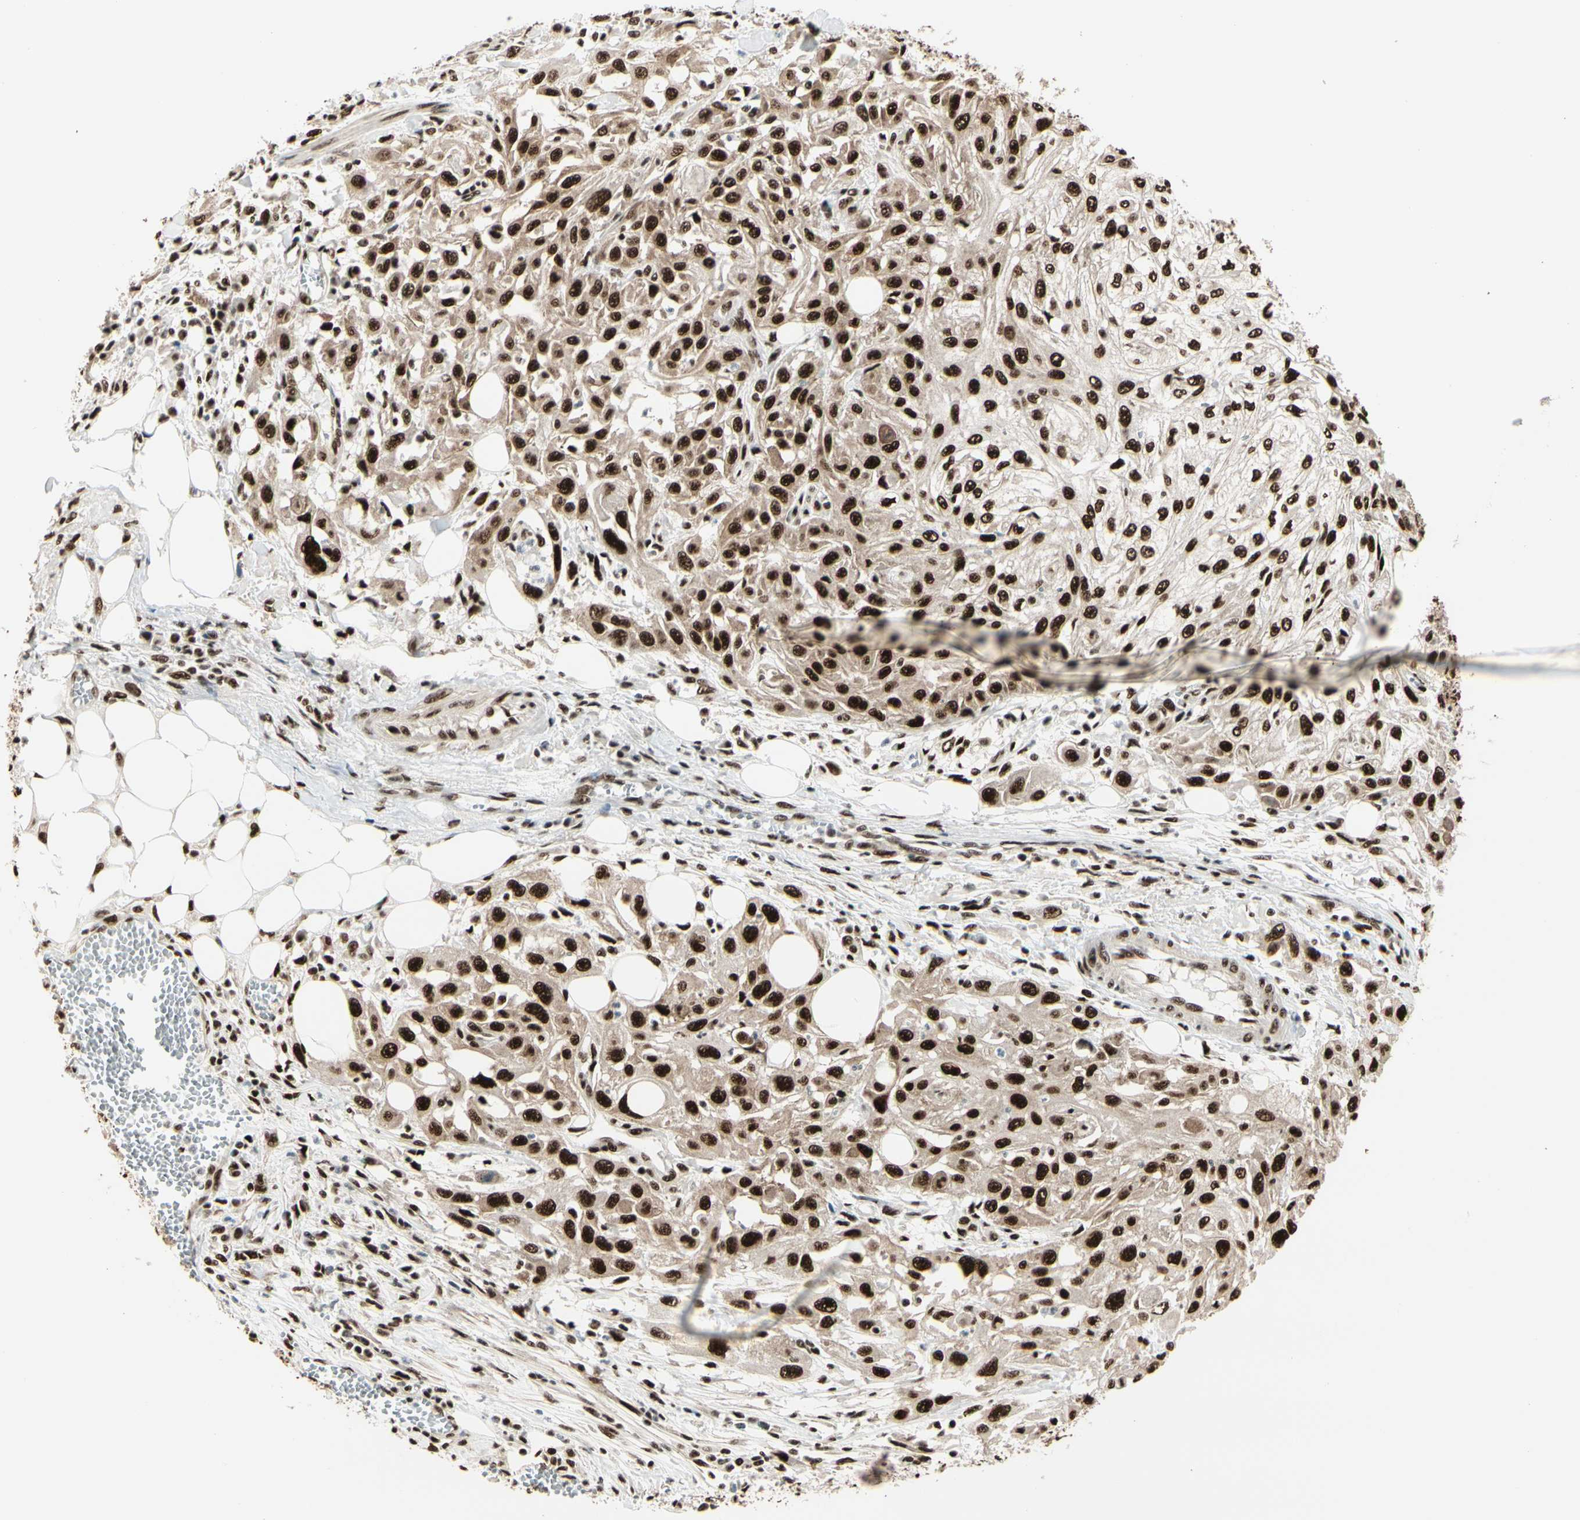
{"staining": {"intensity": "strong", "quantity": ">75%", "location": "nuclear"}, "tissue": "skin cancer", "cell_type": "Tumor cells", "image_type": "cancer", "snomed": [{"axis": "morphology", "description": "Squamous cell carcinoma, NOS"}, {"axis": "topography", "description": "Skin"}], "caption": "Tumor cells display strong nuclear positivity in about >75% of cells in skin squamous cell carcinoma.", "gene": "HEXIM1", "patient": {"sex": "male", "age": 75}}